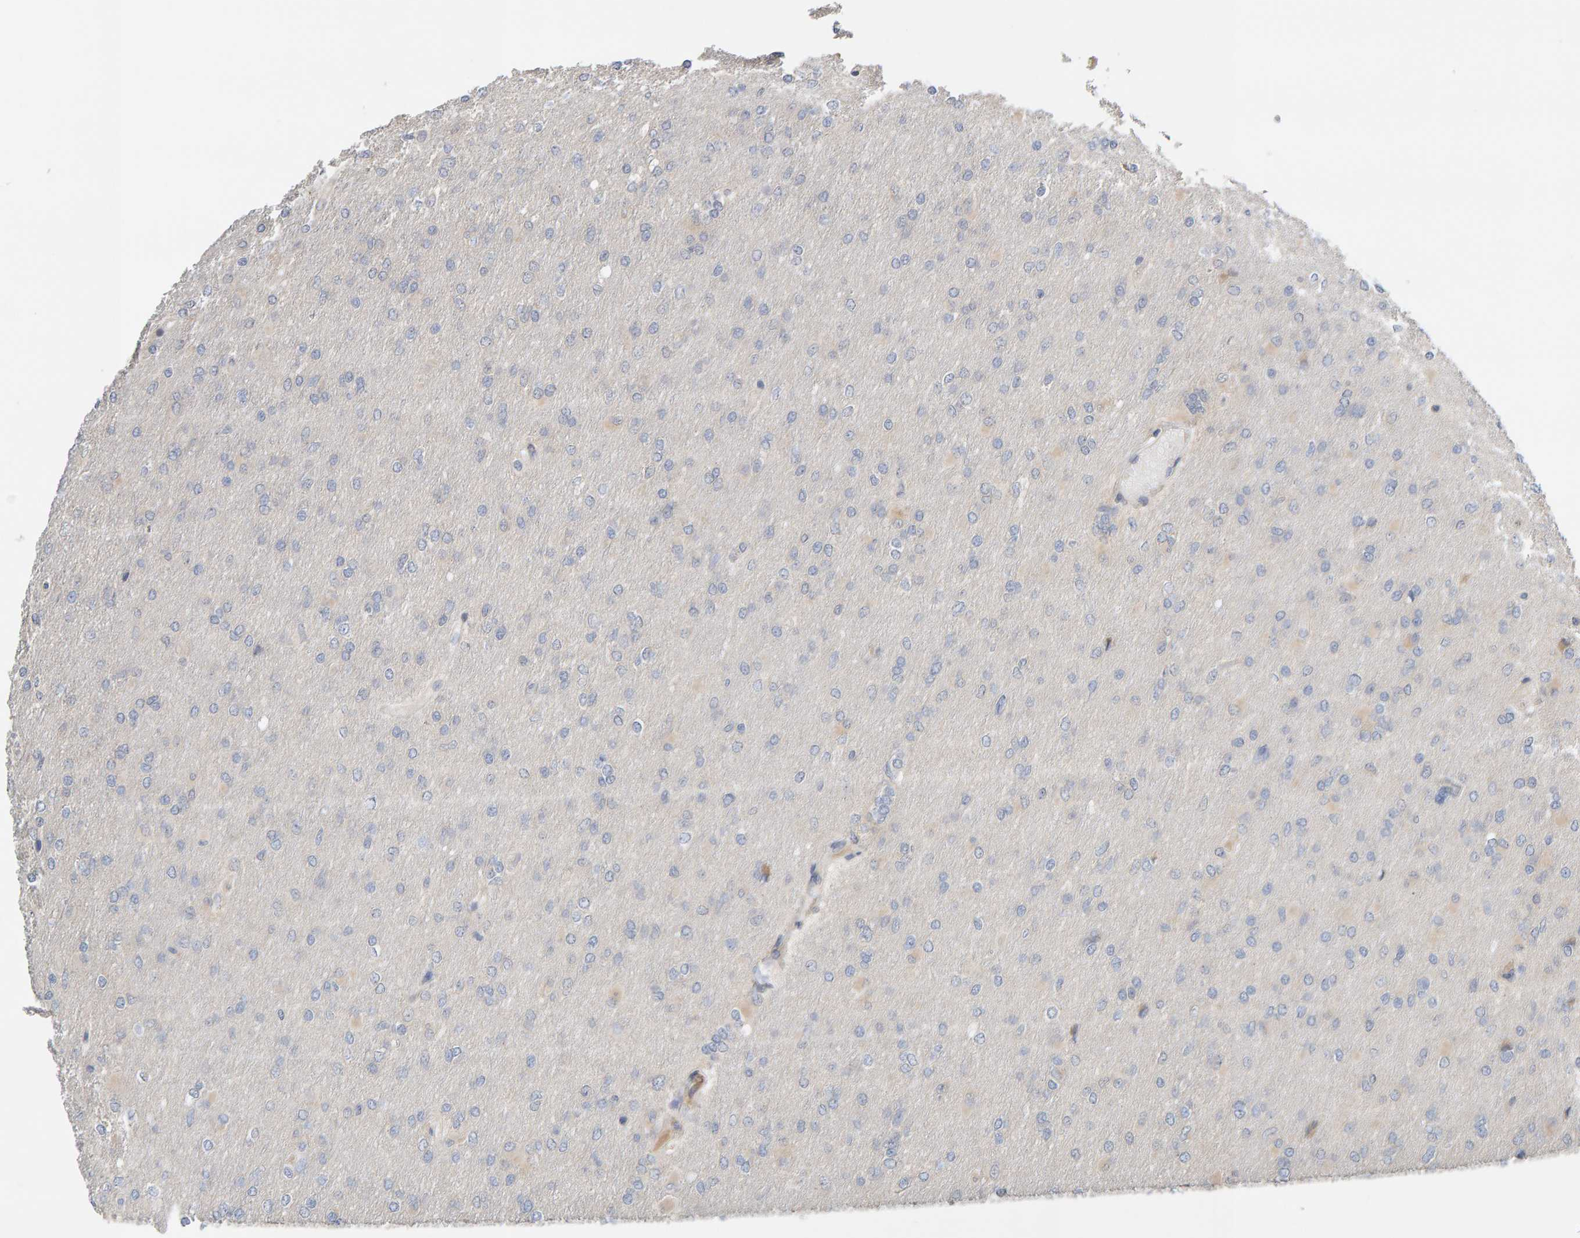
{"staining": {"intensity": "negative", "quantity": "none", "location": "none"}, "tissue": "glioma", "cell_type": "Tumor cells", "image_type": "cancer", "snomed": [{"axis": "morphology", "description": "Glioma, malignant, High grade"}, {"axis": "topography", "description": "Cerebral cortex"}], "caption": "Malignant high-grade glioma was stained to show a protein in brown. There is no significant positivity in tumor cells.", "gene": "GFUS", "patient": {"sex": "female", "age": 36}}